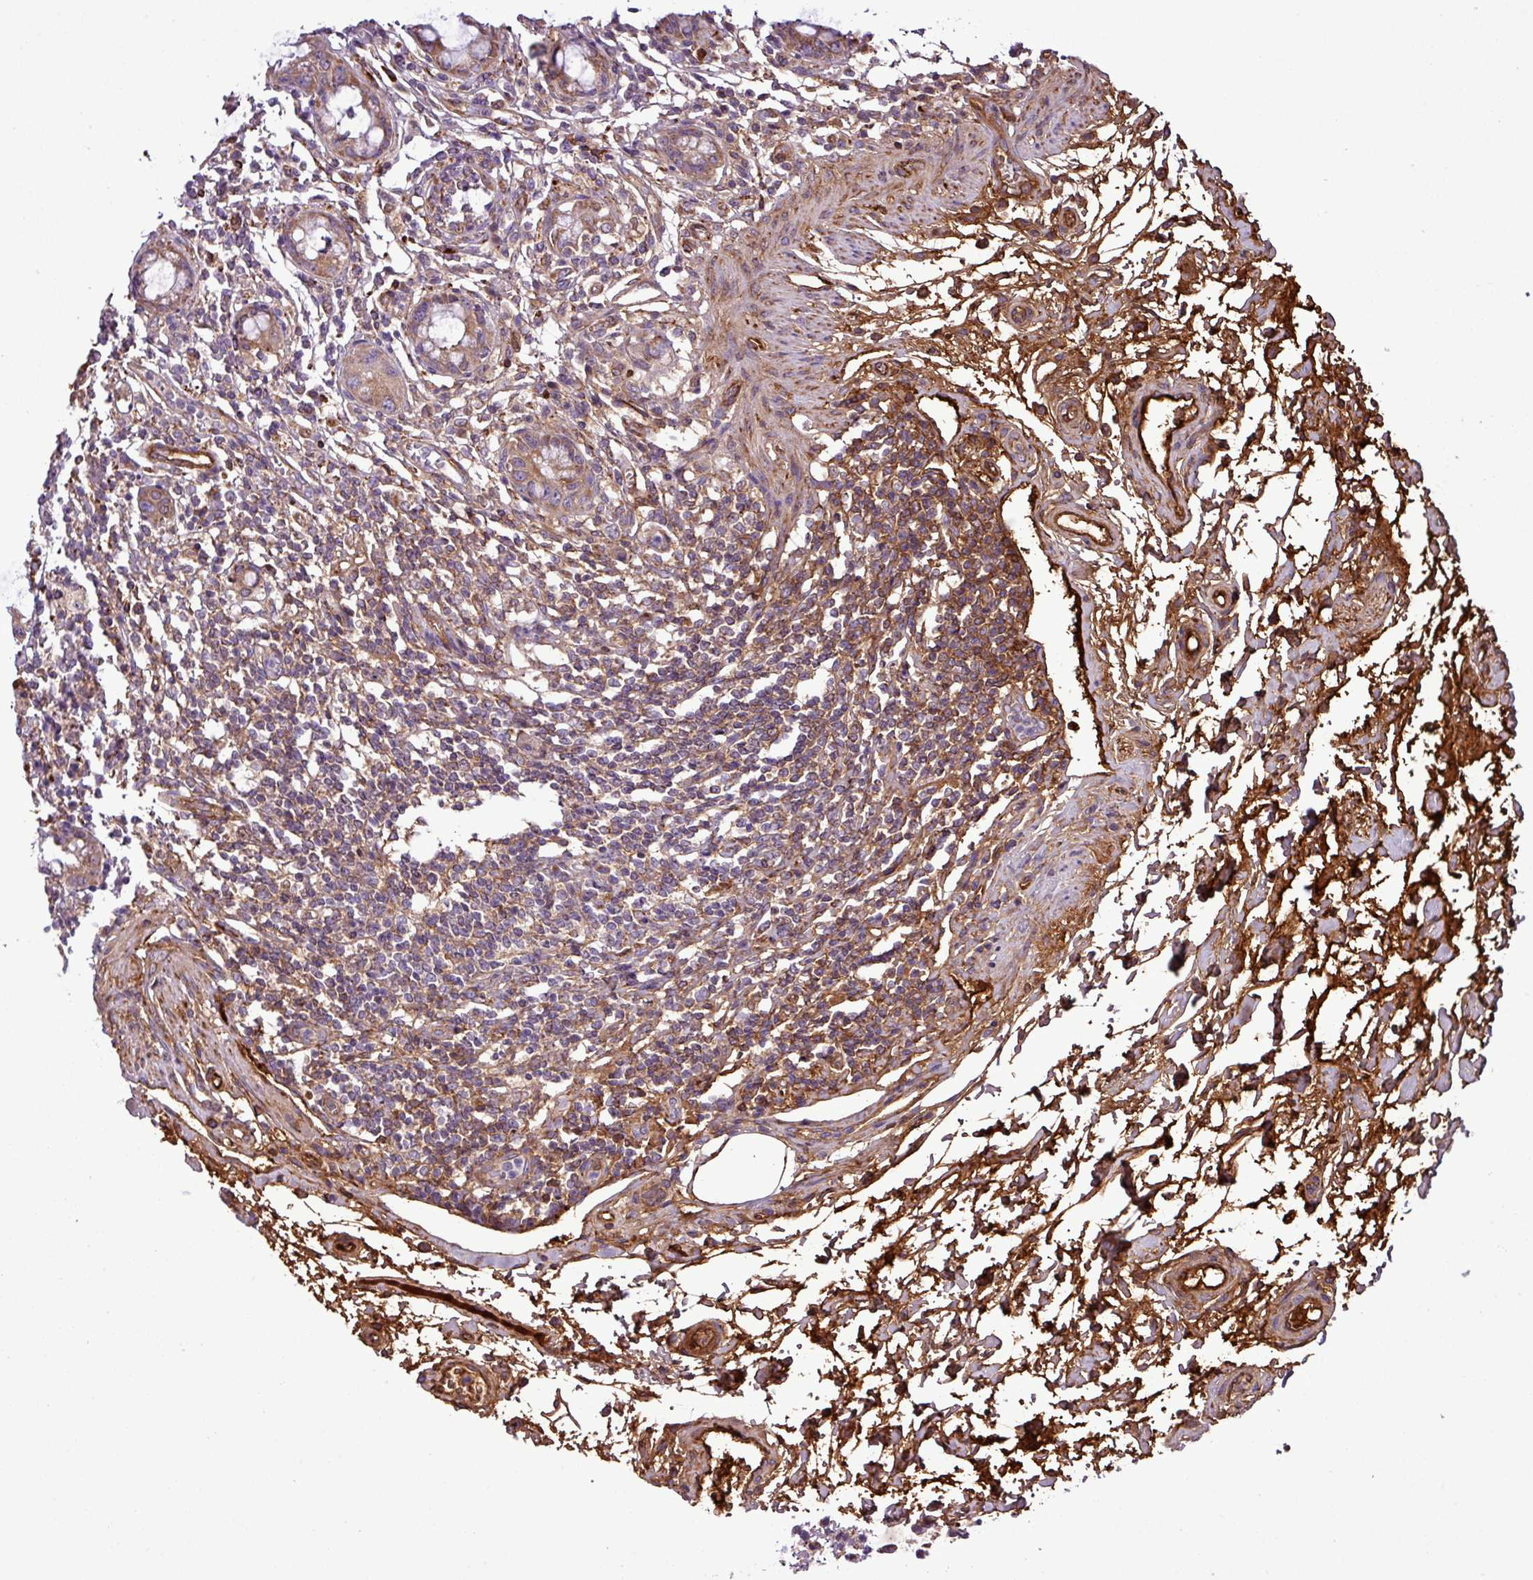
{"staining": {"intensity": "moderate", "quantity": ">75%", "location": "cytoplasmic/membranous"}, "tissue": "rectum", "cell_type": "Glandular cells", "image_type": "normal", "snomed": [{"axis": "morphology", "description": "Normal tissue, NOS"}, {"axis": "topography", "description": "Rectum"}], "caption": "High-magnification brightfield microscopy of benign rectum stained with DAB (brown) and counterstained with hematoxylin (blue). glandular cells exhibit moderate cytoplasmic/membranous positivity is appreciated in approximately>75% of cells. The protein of interest is stained brown, and the nuclei are stained in blue (DAB IHC with brightfield microscopy, high magnification).", "gene": "CWH43", "patient": {"sex": "female", "age": 57}}